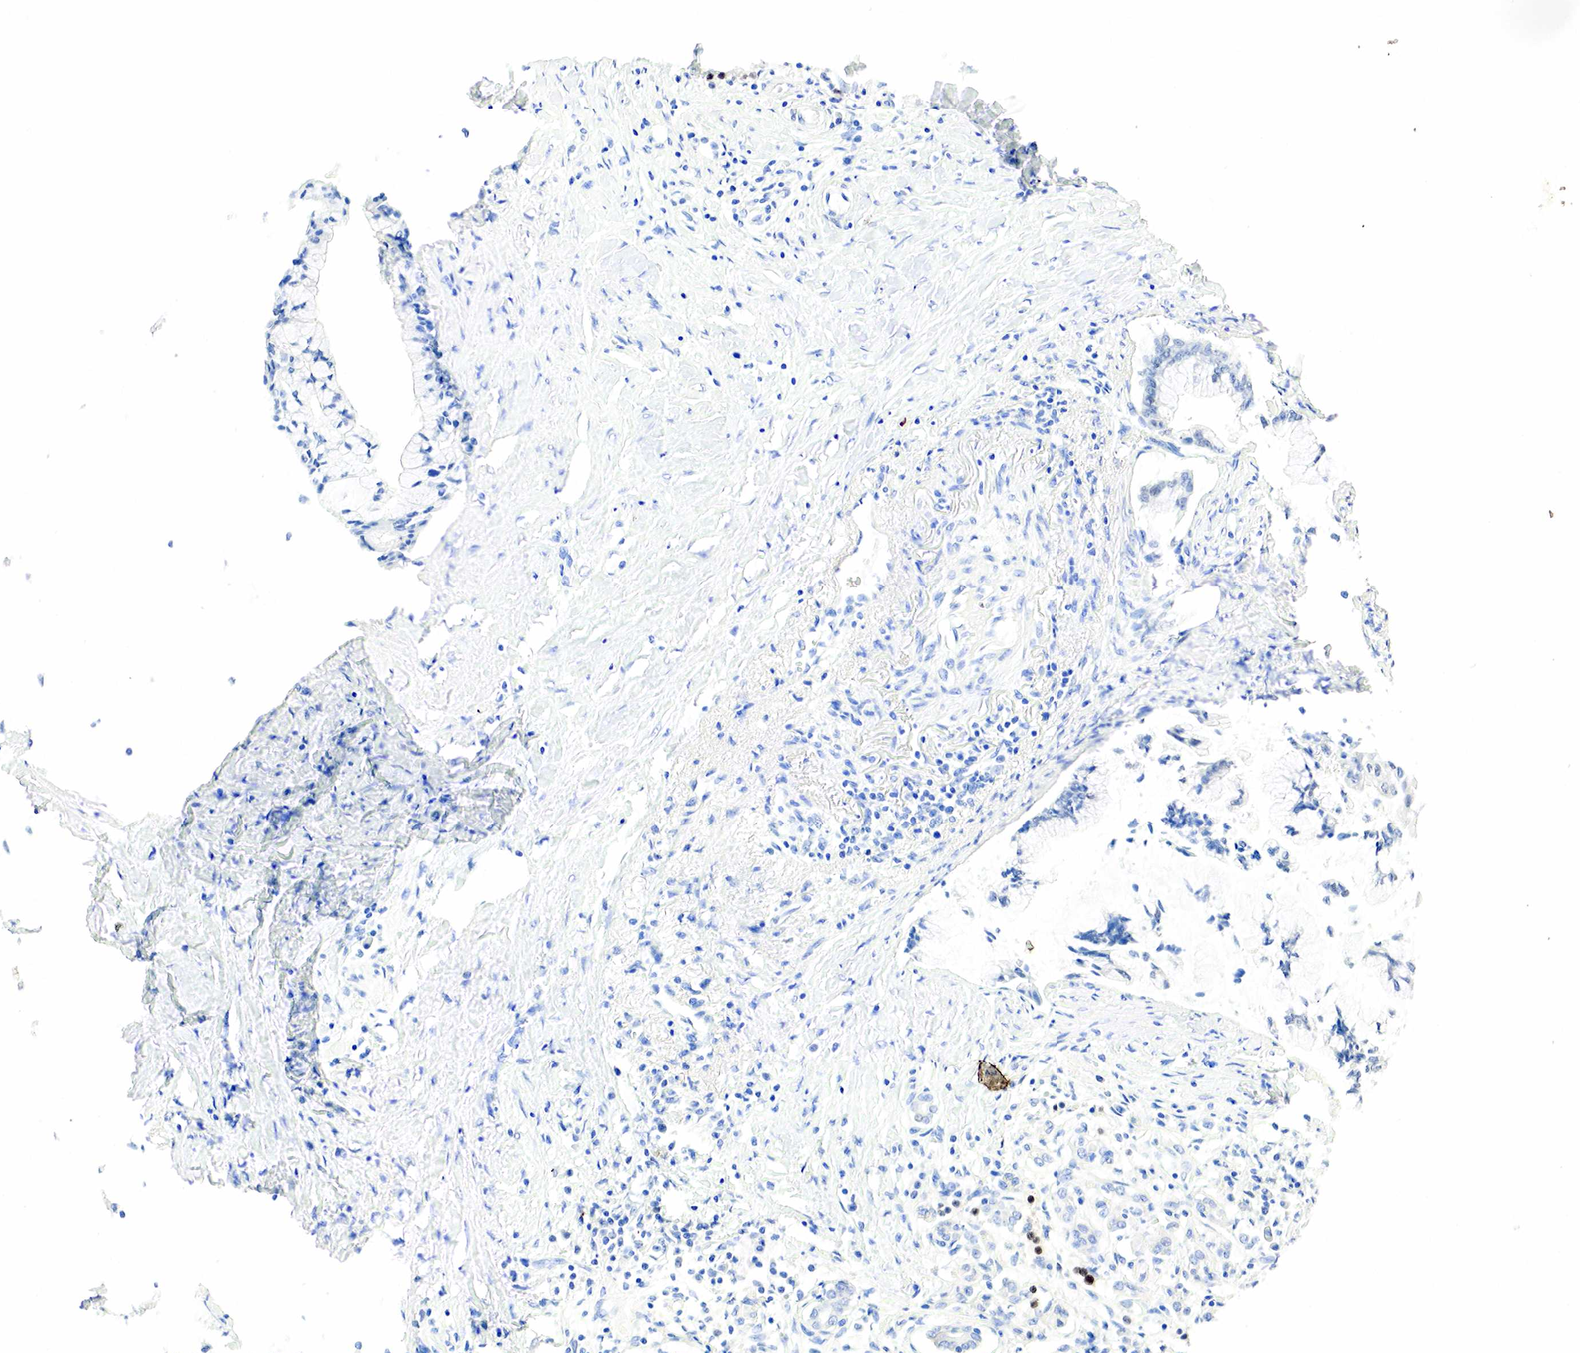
{"staining": {"intensity": "negative", "quantity": "none", "location": "none"}, "tissue": "pancreatic cancer", "cell_type": "Tumor cells", "image_type": "cancer", "snomed": [{"axis": "morphology", "description": "Adenocarcinoma, NOS"}, {"axis": "topography", "description": "Pancreas"}], "caption": "Tumor cells are negative for protein expression in human adenocarcinoma (pancreatic). The staining was performed using DAB to visualize the protein expression in brown, while the nuclei were stained in blue with hematoxylin (Magnification: 20x).", "gene": "PGR", "patient": {"sex": "male", "age": 59}}